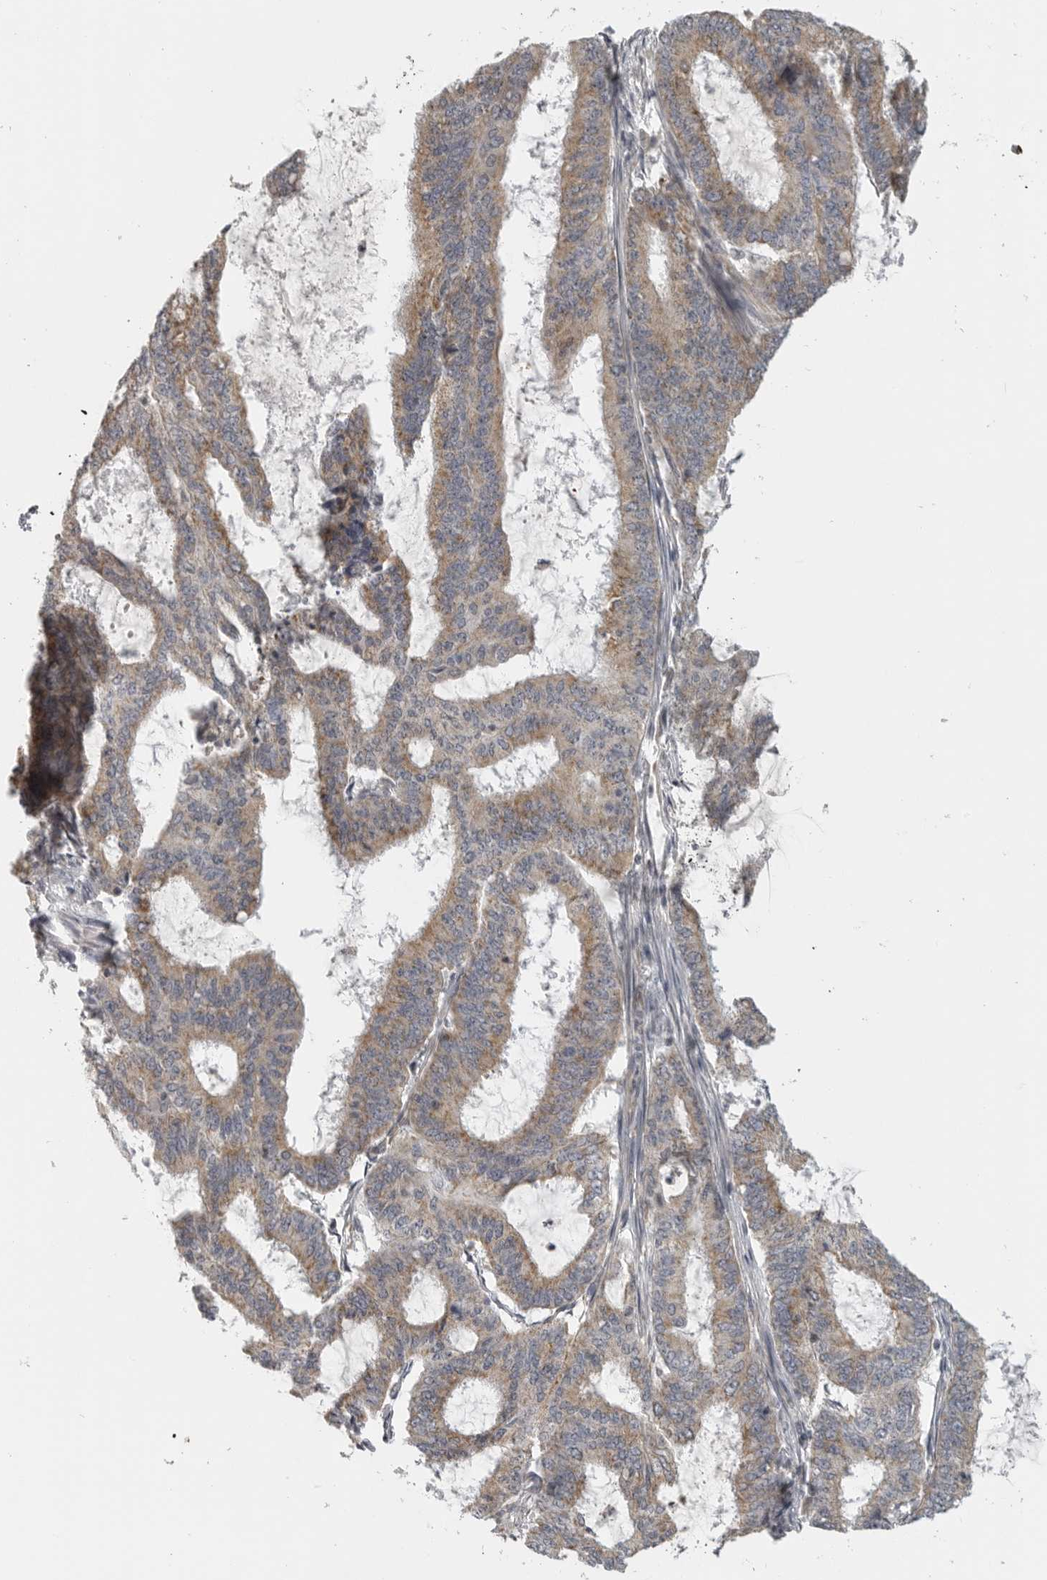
{"staining": {"intensity": "moderate", "quantity": ">75%", "location": "cytoplasmic/membranous"}, "tissue": "endometrial cancer", "cell_type": "Tumor cells", "image_type": "cancer", "snomed": [{"axis": "morphology", "description": "Adenocarcinoma, NOS"}, {"axis": "topography", "description": "Endometrium"}], "caption": "Tumor cells demonstrate moderate cytoplasmic/membranous positivity in about >75% of cells in endometrial cancer (adenocarcinoma). (IHC, brightfield microscopy, high magnification).", "gene": "RXFP3", "patient": {"sex": "female", "age": 49}}